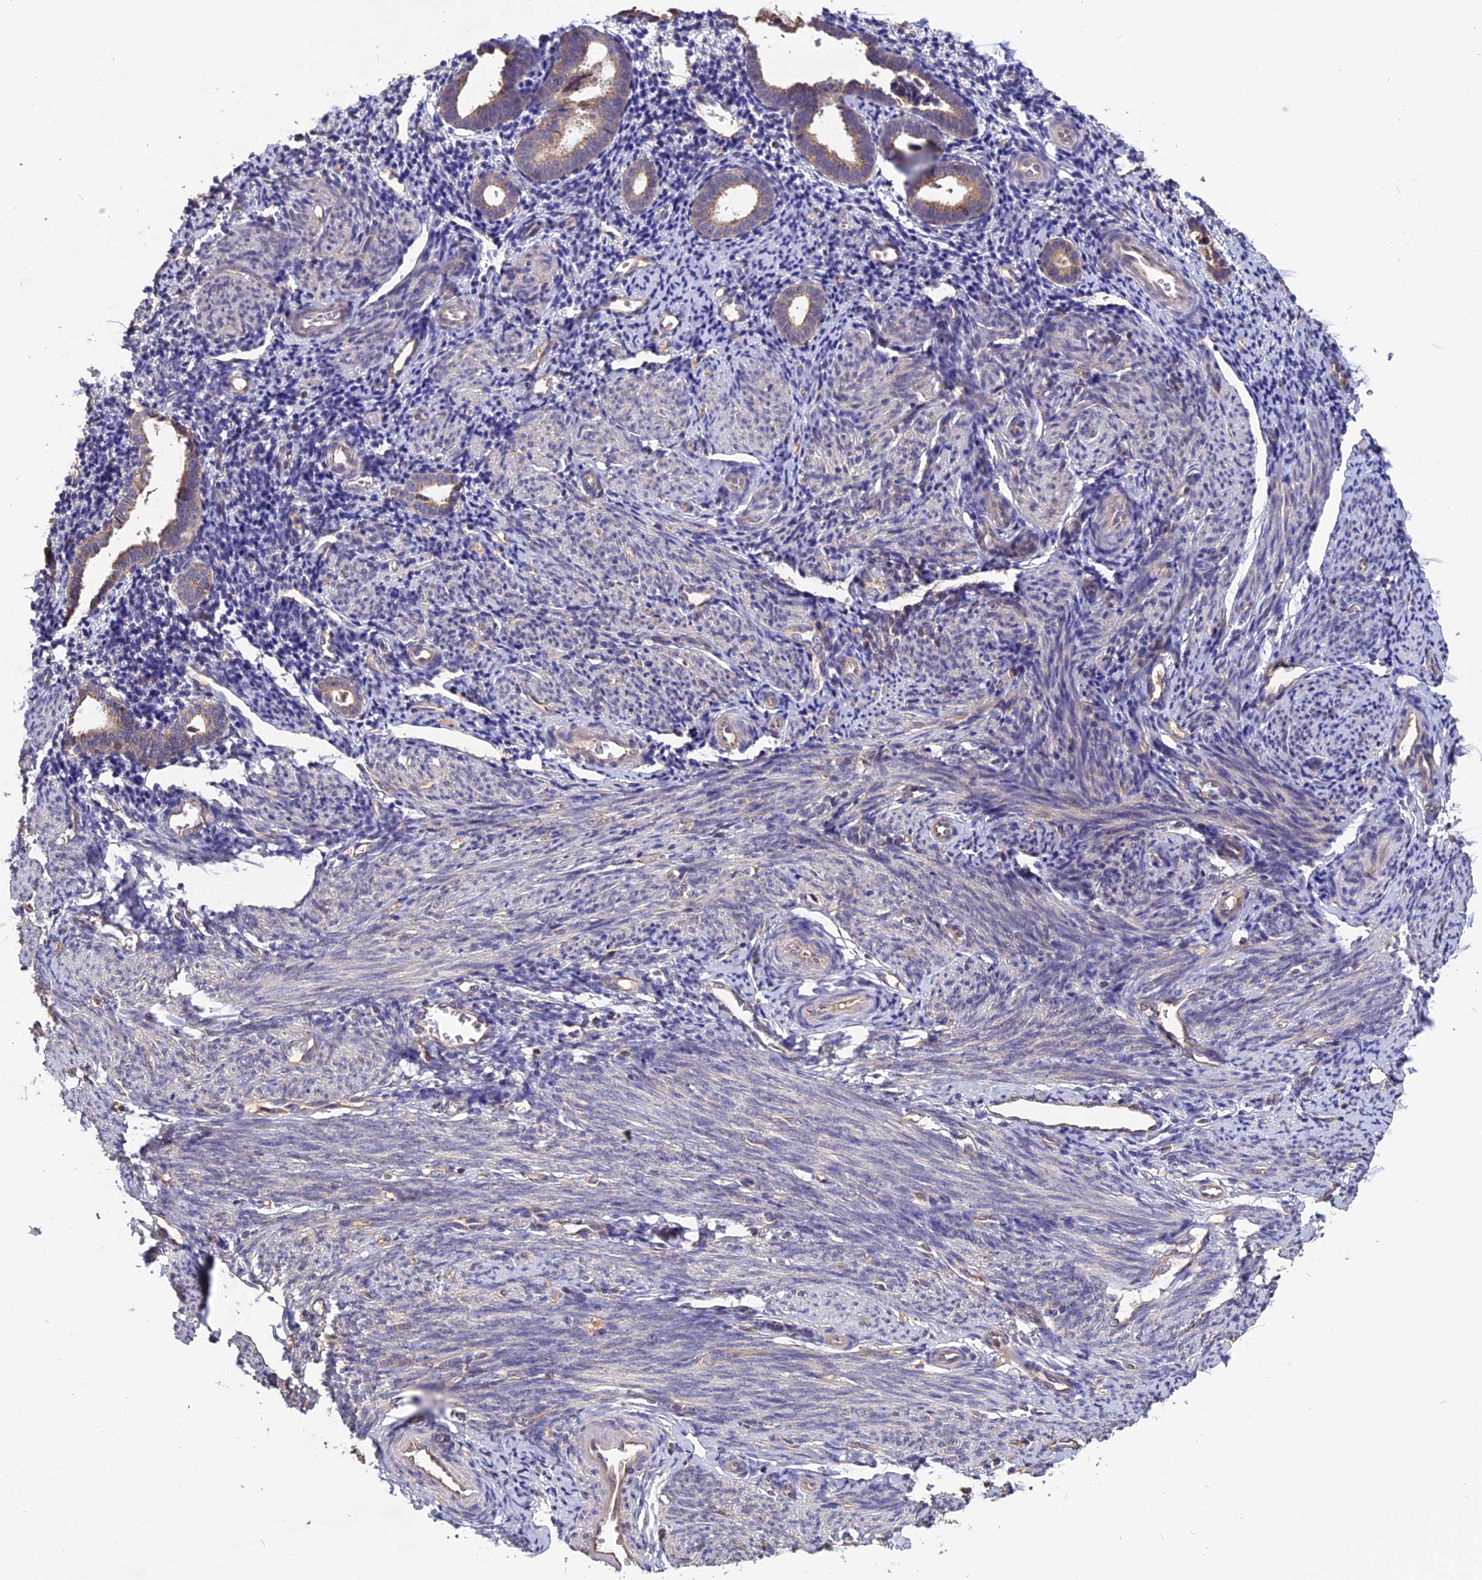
{"staining": {"intensity": "negative", "quantity": "none", "location": "none"}, "tissue": "endometrium", "cell_type": "Cells in endometrial stroma", "image_type": "normal", "snomed": [{"axis": "morphology", "description": "Normal tissue, NOS"}, {"axis": "topography", "description": "Endometrium"}], "caption": "An IHC image of unremarkable endometrium is shown. There is no staining in cells in endometrial stroma of endometrium.", "gene": "CARMIL2", "patient": {"sex": "female", "age": 56}}